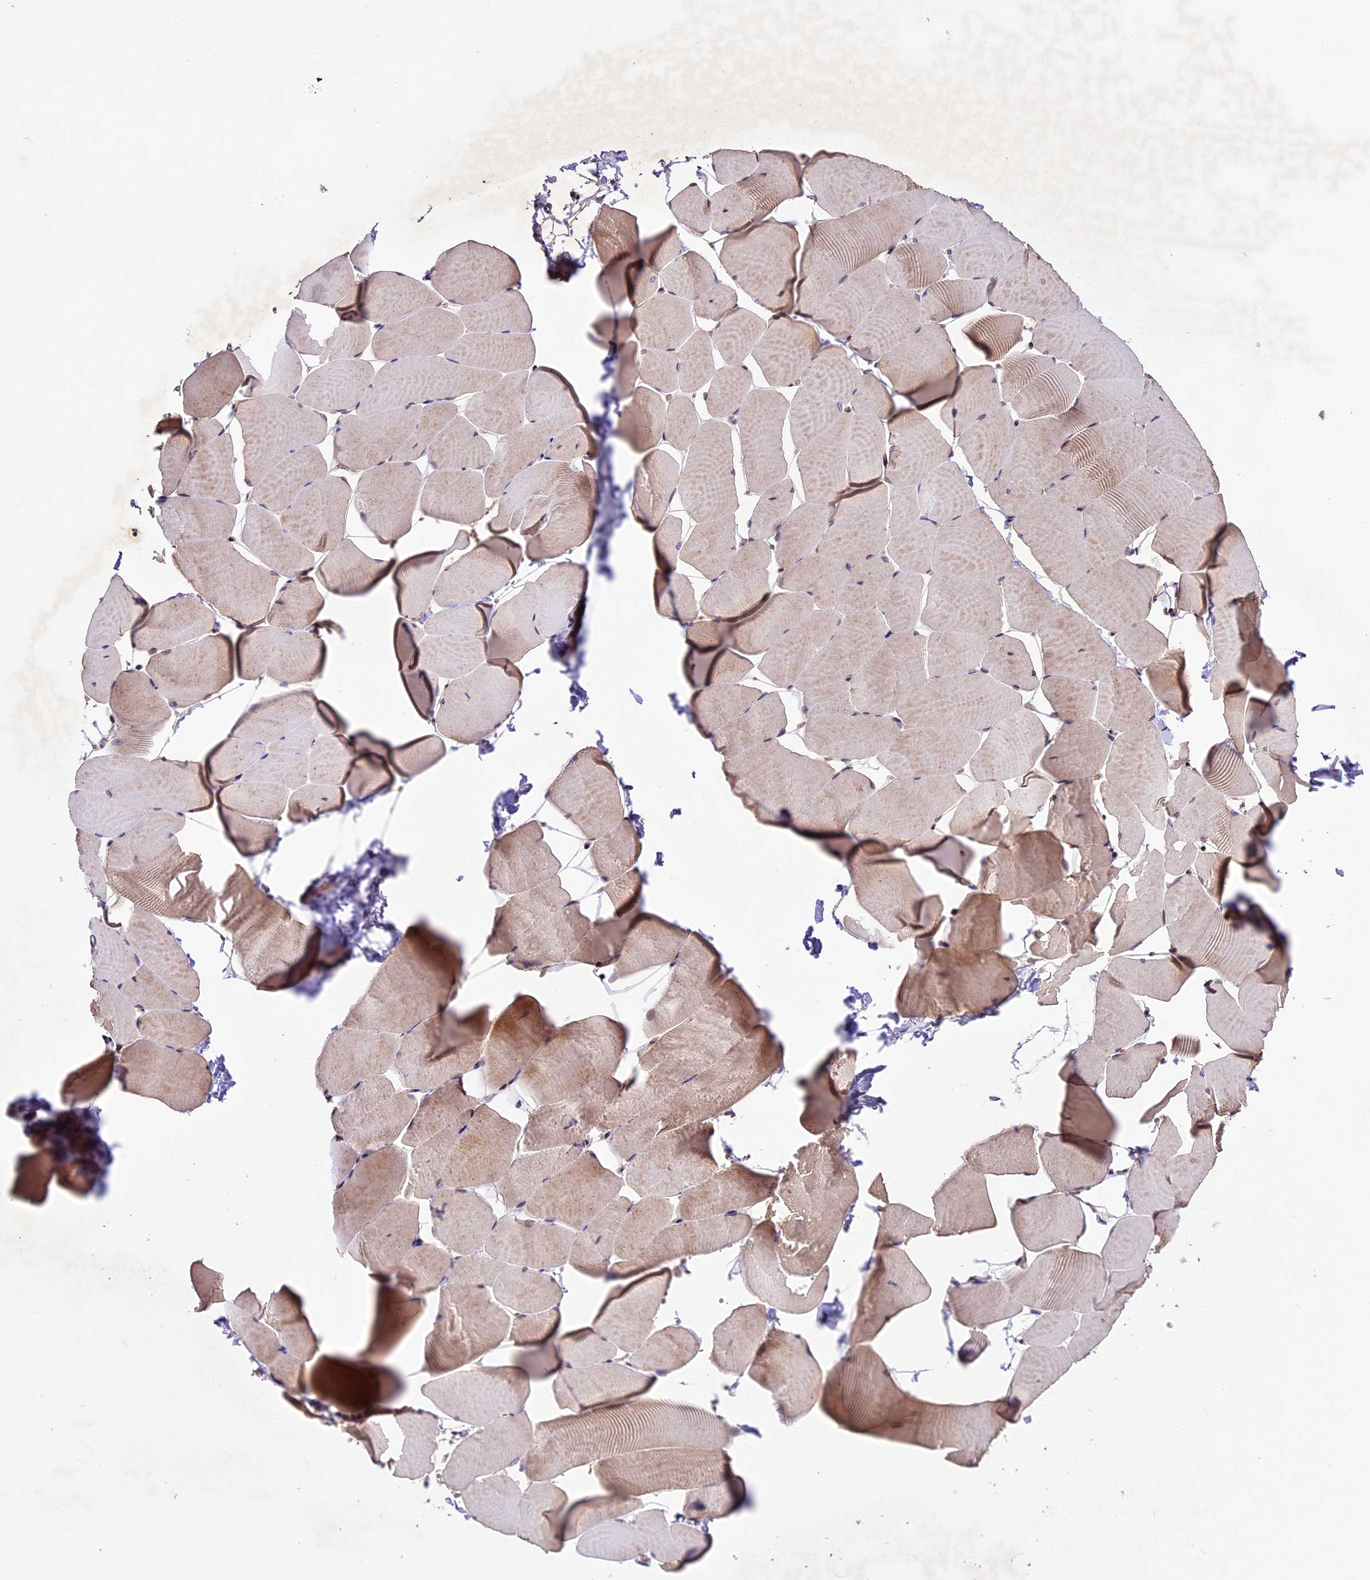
{"staining": {"intensity": "moderate", "quantity": "25%-75%", "location": "cytoplasmic/membranous,nuclear"}, "tissue": "skeletal muscle", "cell_type": "Myocytes", "image_type": "normal", "snomed": [{"axis": "morphology", "description": "Normal tissue, NOS"}, {"axis": "topography", "description": "Skeletal muscle"}], "caption": "Brown immunohistochemical staining in benign skeletal muscle demonstrates moderate cytoplasmic/membranous,nuclear staining in about 25%-75% of myocytes. (Stains: DAB (3,3'-diaminobenzidine) in brown, nuclei in blue, Microscopy: brightfield microscopy at high magnification).", "gene": "CCSER1", "patient": {"sex": "male", "age": 25}}